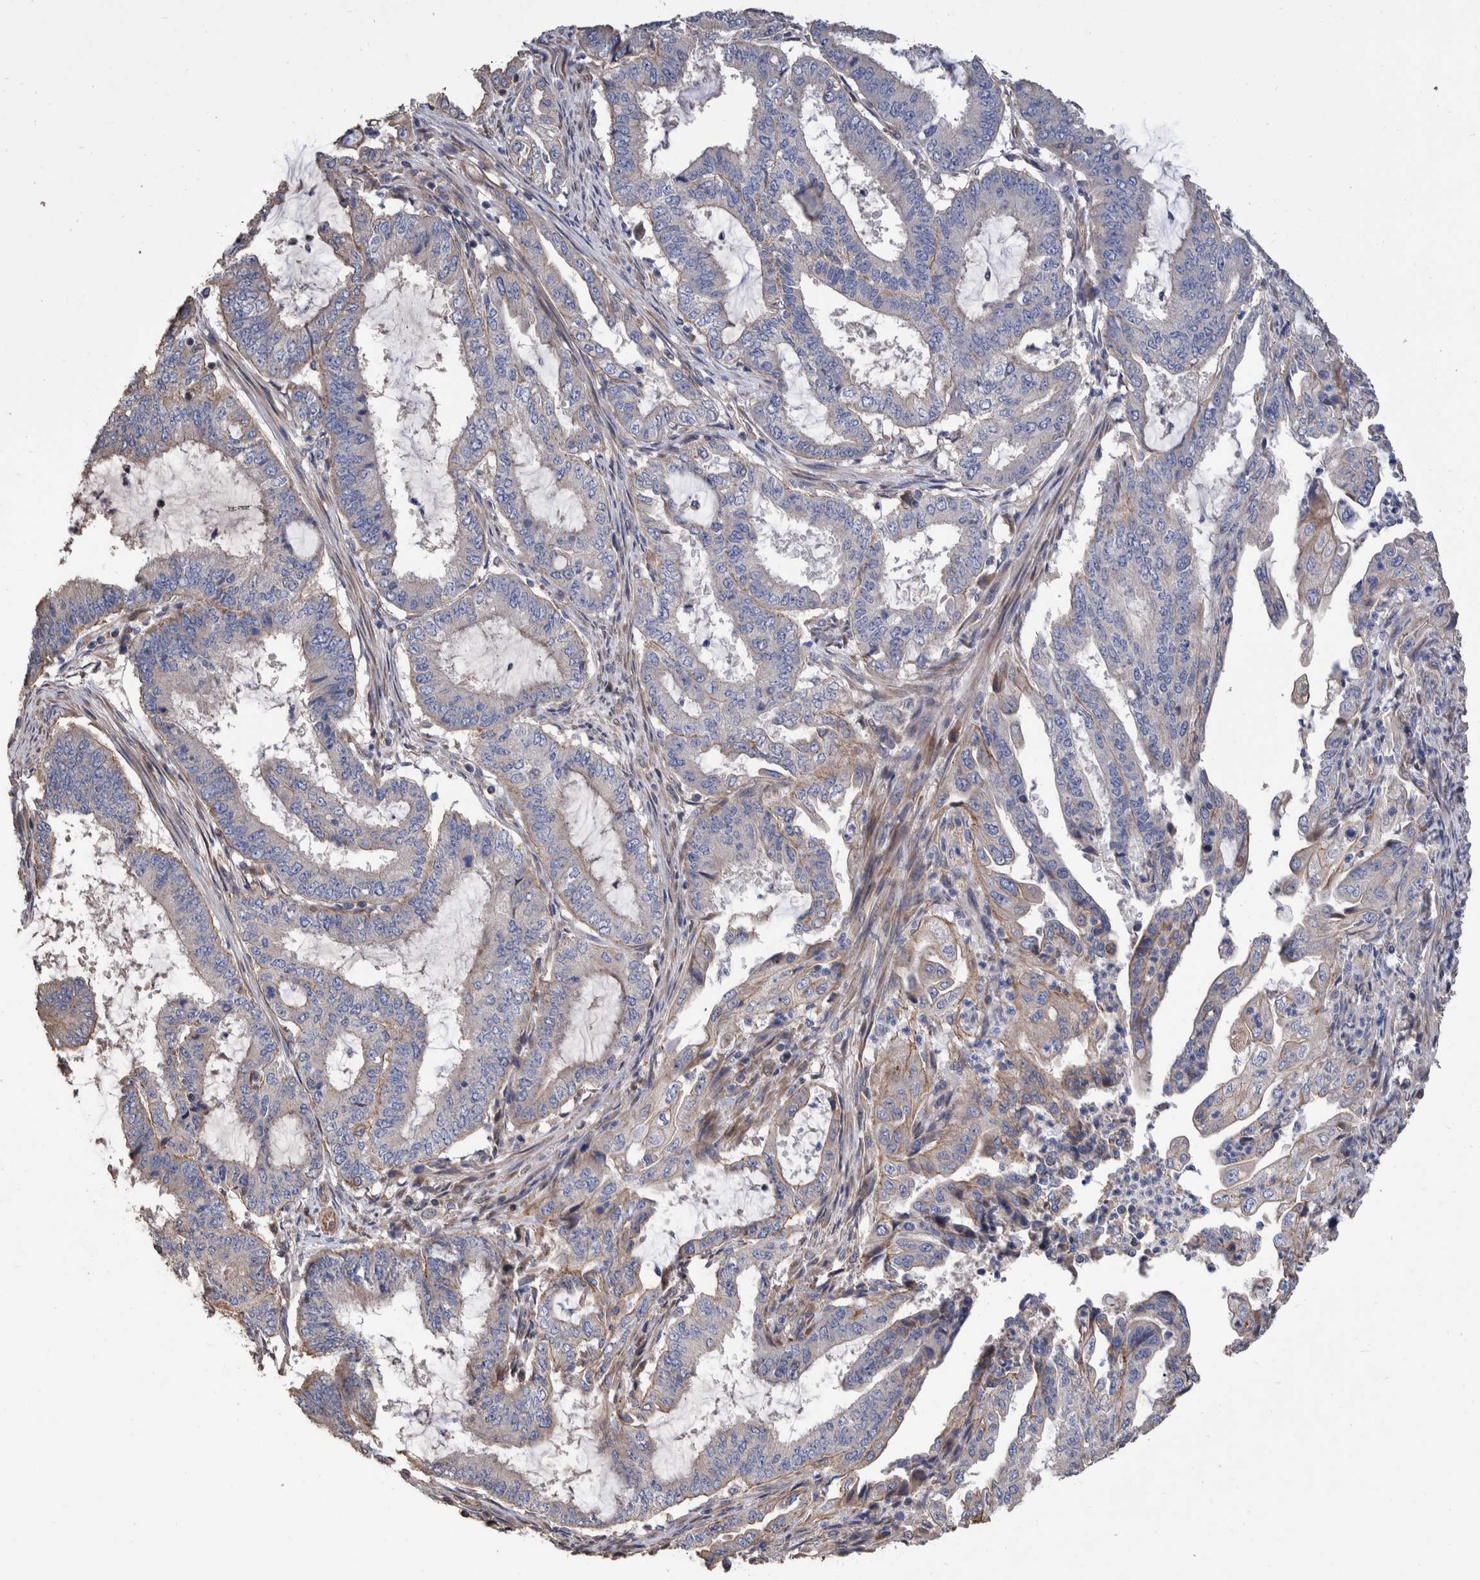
{"staining": {"intensity": "negative", "quantity": "none", "location": "none"}, "tissue": "endometrial cancer", "cell_type": "Tumor cells", "image_type": "cancer", "snomed": [{"axis": "morphology", "description": "Adenocarcinoma, NOS"}, {"axis": "topography", "description": "Endometrium"}], "caption": "A high-resolution image shows immunohistochemistry (IHC) staining of adenocarcinoma (endometrial), which exhibits no significant expression in tumor cells. (Brightfield microscopy of DAB (3,3'-diaminobenzidine) IHC at high magnification).", "gene": "SLC45A4", "patient": {"sex": "female", "age": 51}}